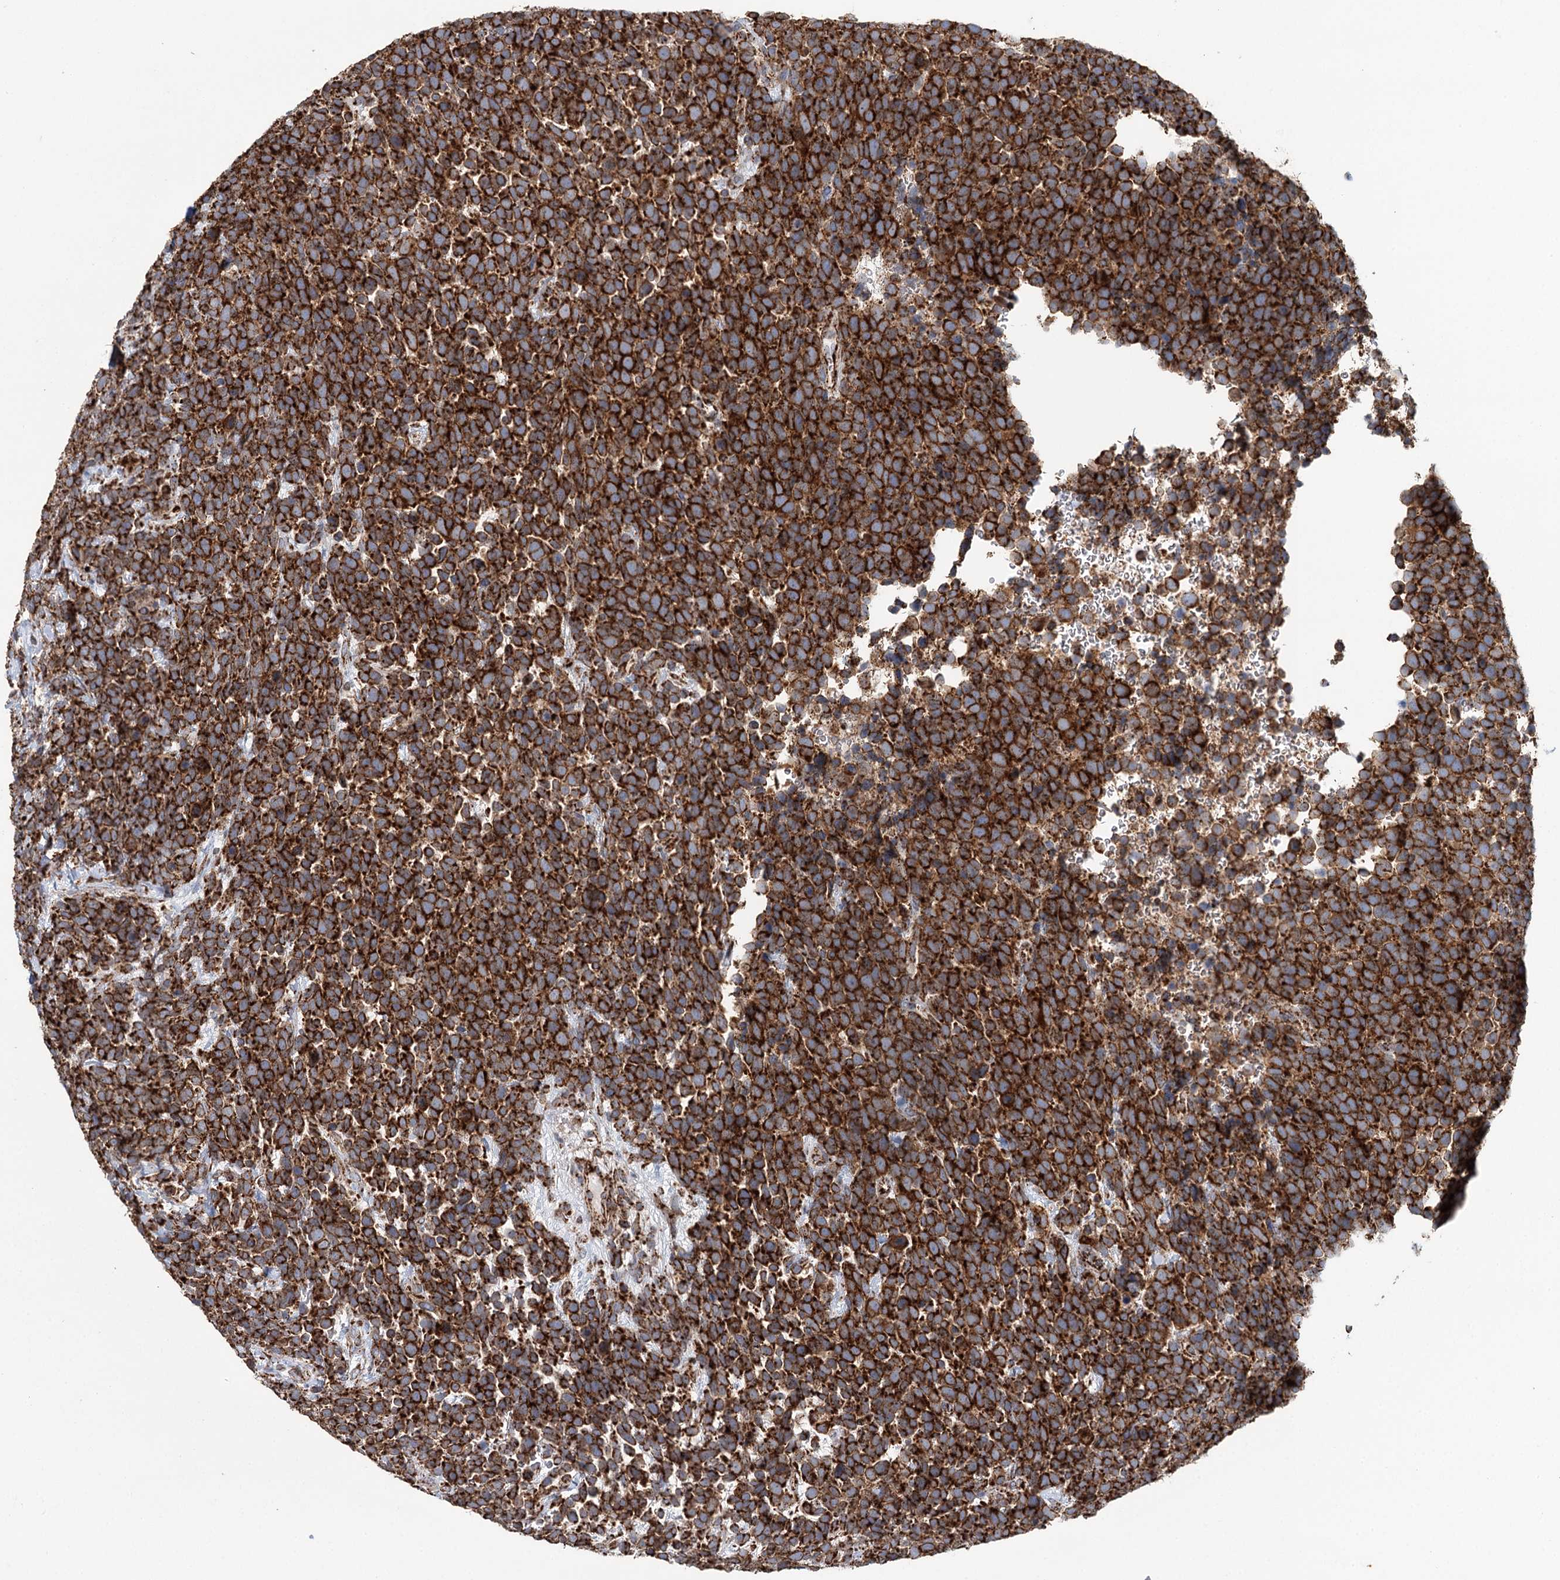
{"staining": {"intensity": "strong", "quantity": ">75%", "location": "cytoplasmic/membranous"}, "tissue": "urothelial cancer", "cell_type": "Tumor cells", "image_type": "cancer", "snomed": [{"axis": "morphology", "description": "Urothelial carcinoma, High grade"}, {"axis": "topography", "description": "Urinary bladder"}], "caption": "About >75% of tumor cells in urothelial cancer reveal strong cytoplasmic/membranous protein positivity as visualized by brown immunohistochemical staining.", "gene": "APH1A", "patient": {"sex": "female", "age": 82}}